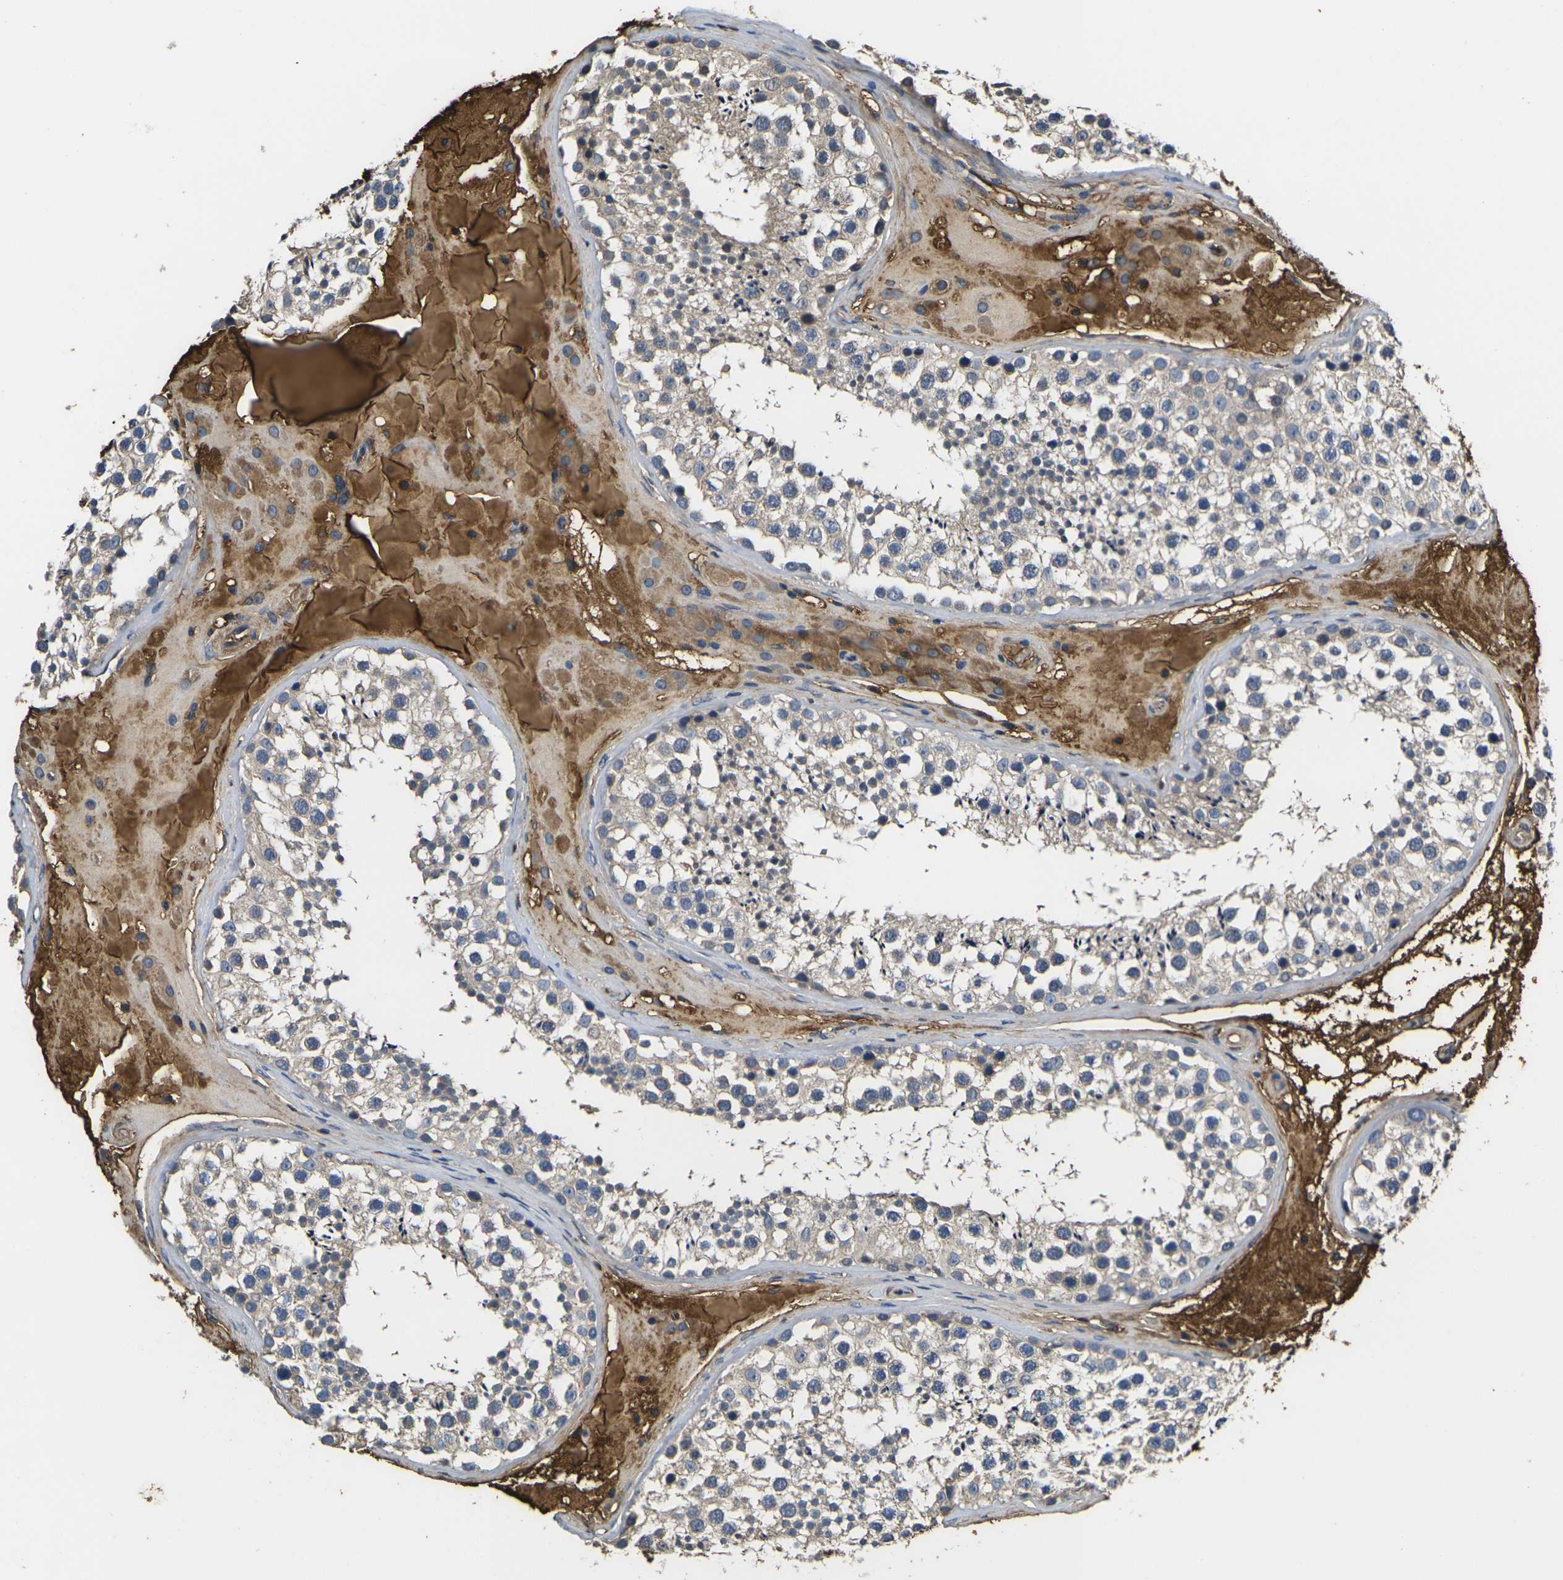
{"staining": {"intensity": "weak", "quantity": ">75%", "location": "cytoplasmic/membranous,nuclear"}, "tissue": "testis", "cell_type": "Cells in seminiferous ducts", "image_type": "normal", "snomed": [{"axis": "morphology", "description": "Normal tissue, NOS"}, {"axis": "topography", "description": "Testis"}], "caption": "Immunohistochemical staining of normal testis reveals weak cytoplasmic/membranous,nuclear protein positivity in approximately >75% of cells in seminiferous ducts. (Brightfield microscopy of DAB IHC at high magnification).", "gene": "HSPG2", "patient": {"sex": "male", "age": 46}}